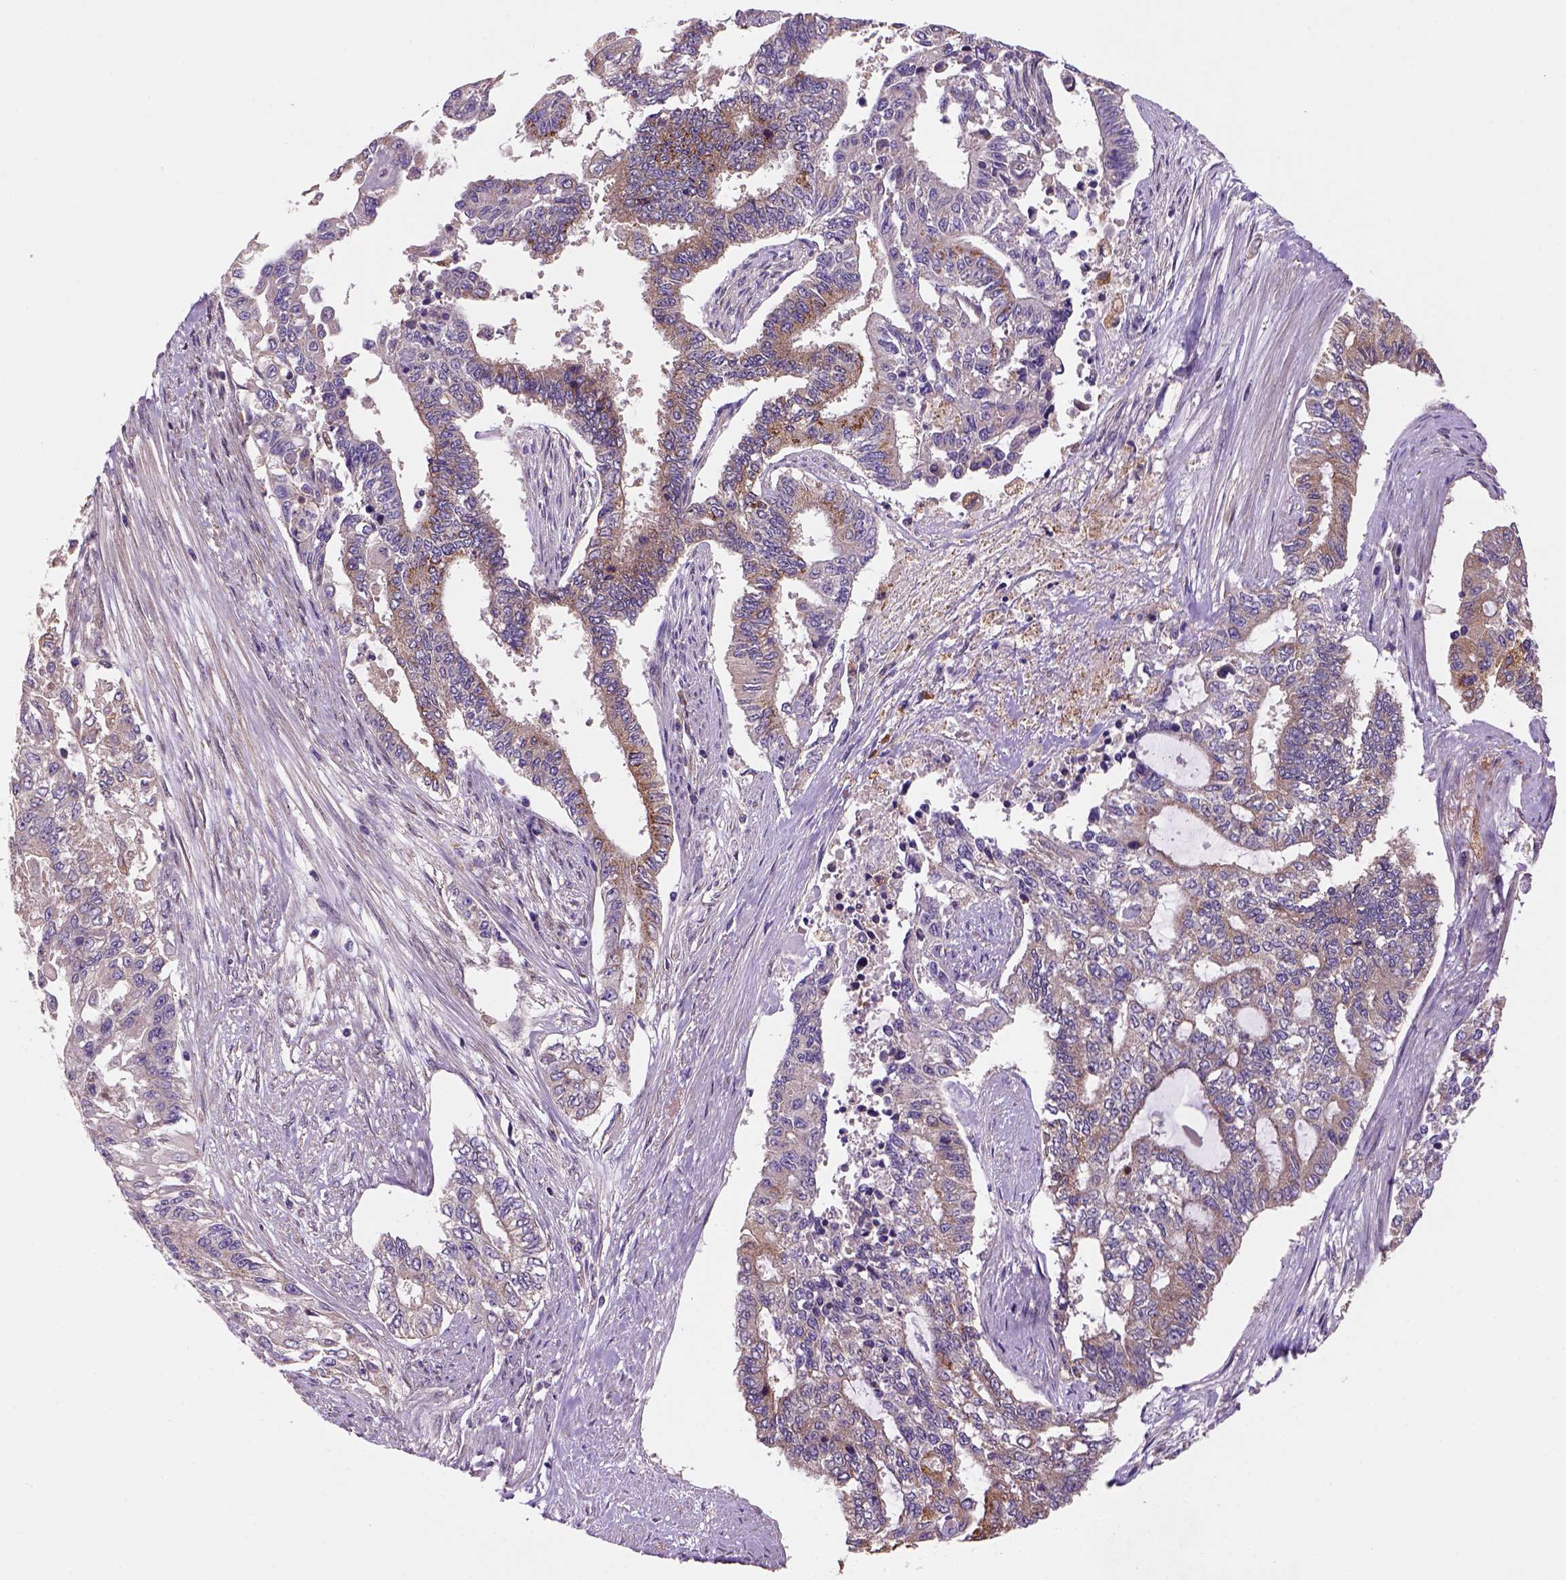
{"staining": {"intensity": "moderate", "quantity": "<25%", "location": "cytoplasmic/membranous"}, "tissue": "endometrial cancer", "cell_type": "Tumor cells", "image_type": "cancer", "snomed": [{"axis": "morphology", "description": "Adenocarcinoma, NOS"}, {"axis": "topography", "description": "Uterus"}], "caption": "Immunohistochemistry (IHC) of human endometrial cancer demonstrates low levels of moderate cytoplasmic/membranous positivity in about <25% of tumor cells. (brown staining indicates protein expression, while blue staining denotes nuclei).", "gene": "WARS2", "patient": {"sex": "female", "age": 59}}